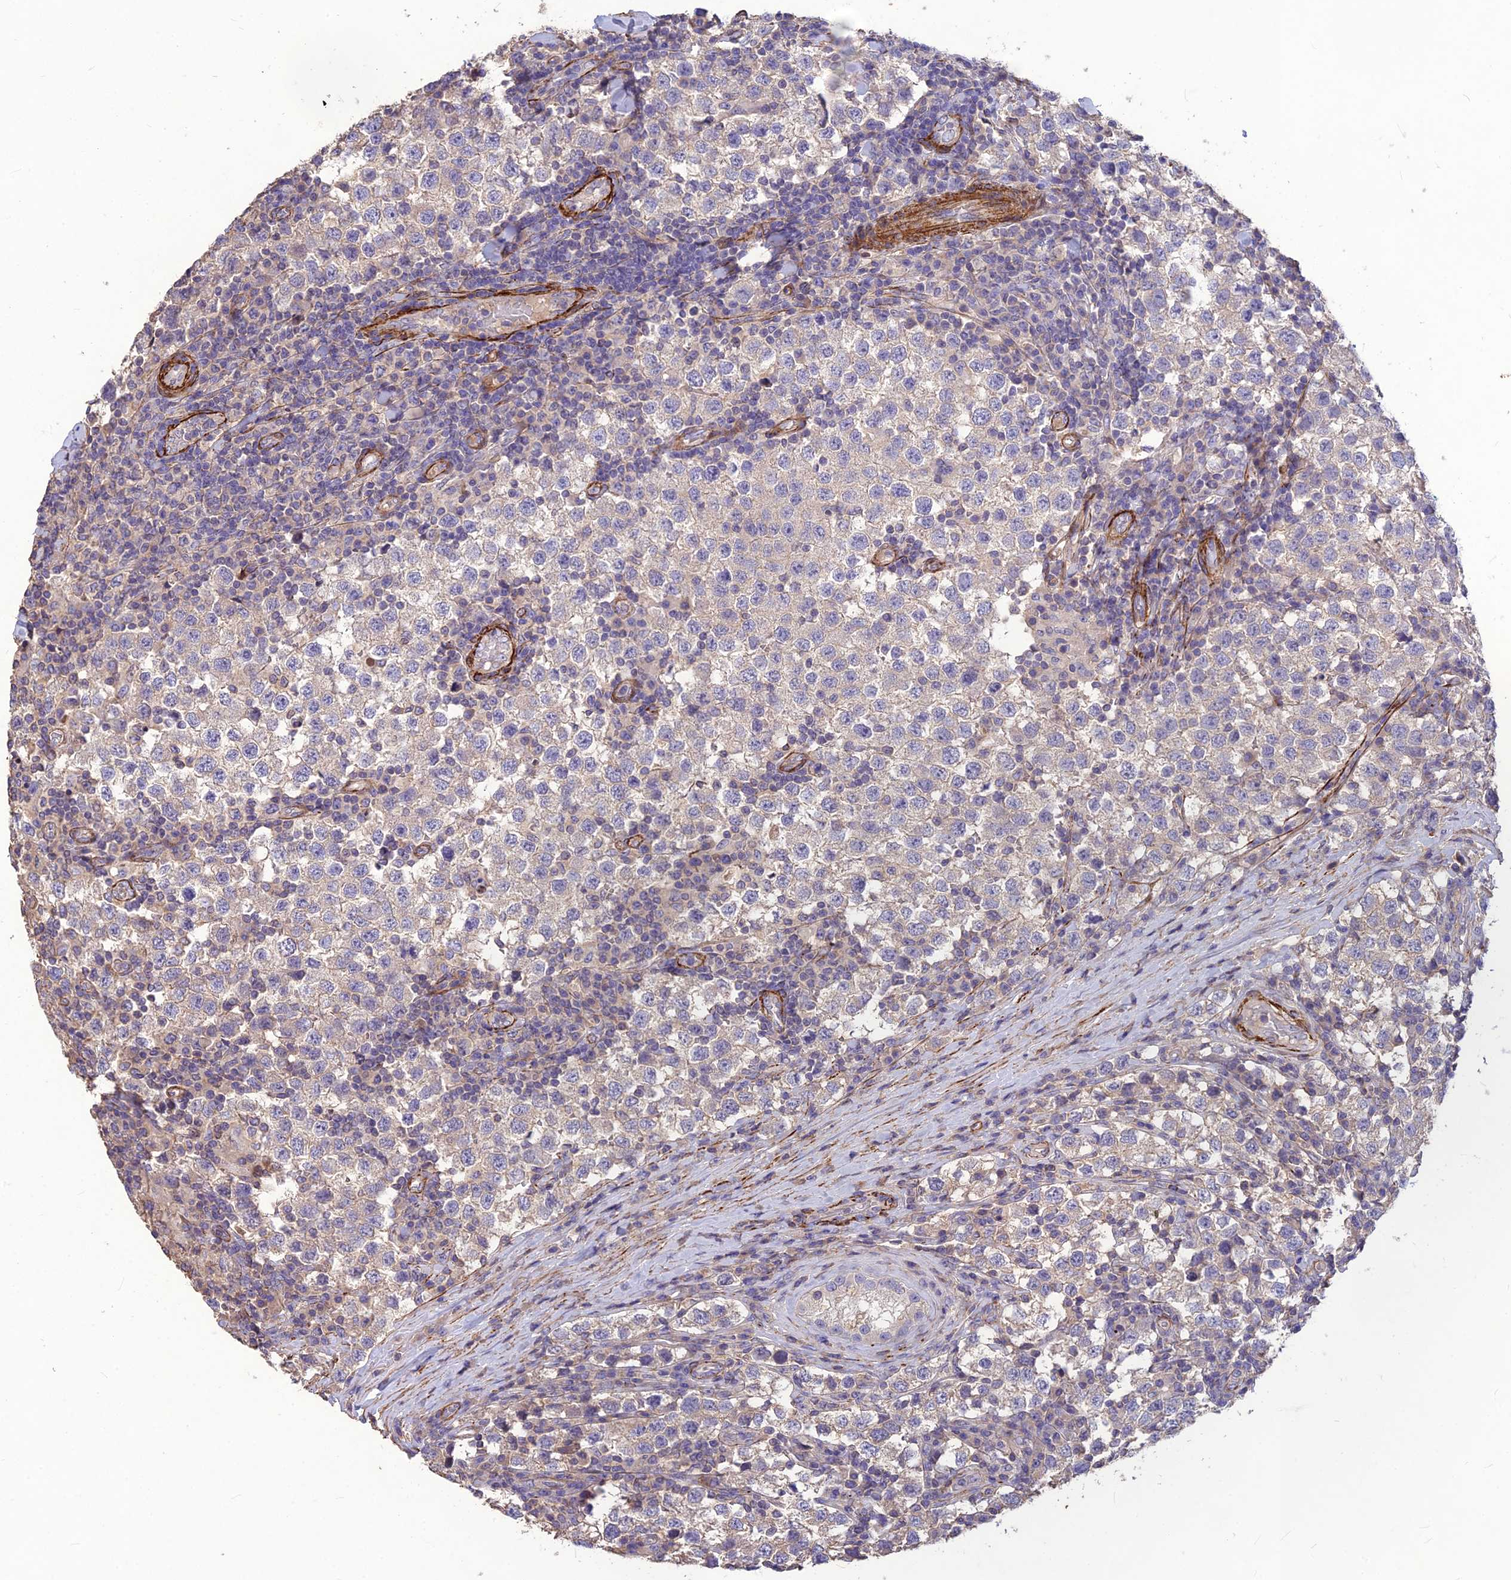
{"staining": {"intensity": "negative", "quantity": "none", "location": "none"}, "tissue": "testis cancer", "cell_type": "Tumor cells", "image_type": "cancer", "snomed": [{"axis": "morphology", "description": "Seminoma, NOS"}, {"axis": "topography", "description": "Testis"}], "caption": "A micrograph of human testis cancer is negative for staining in tumor cells.", "gene": "CLUH", "patient": {"sex": "male", "age": 34}}